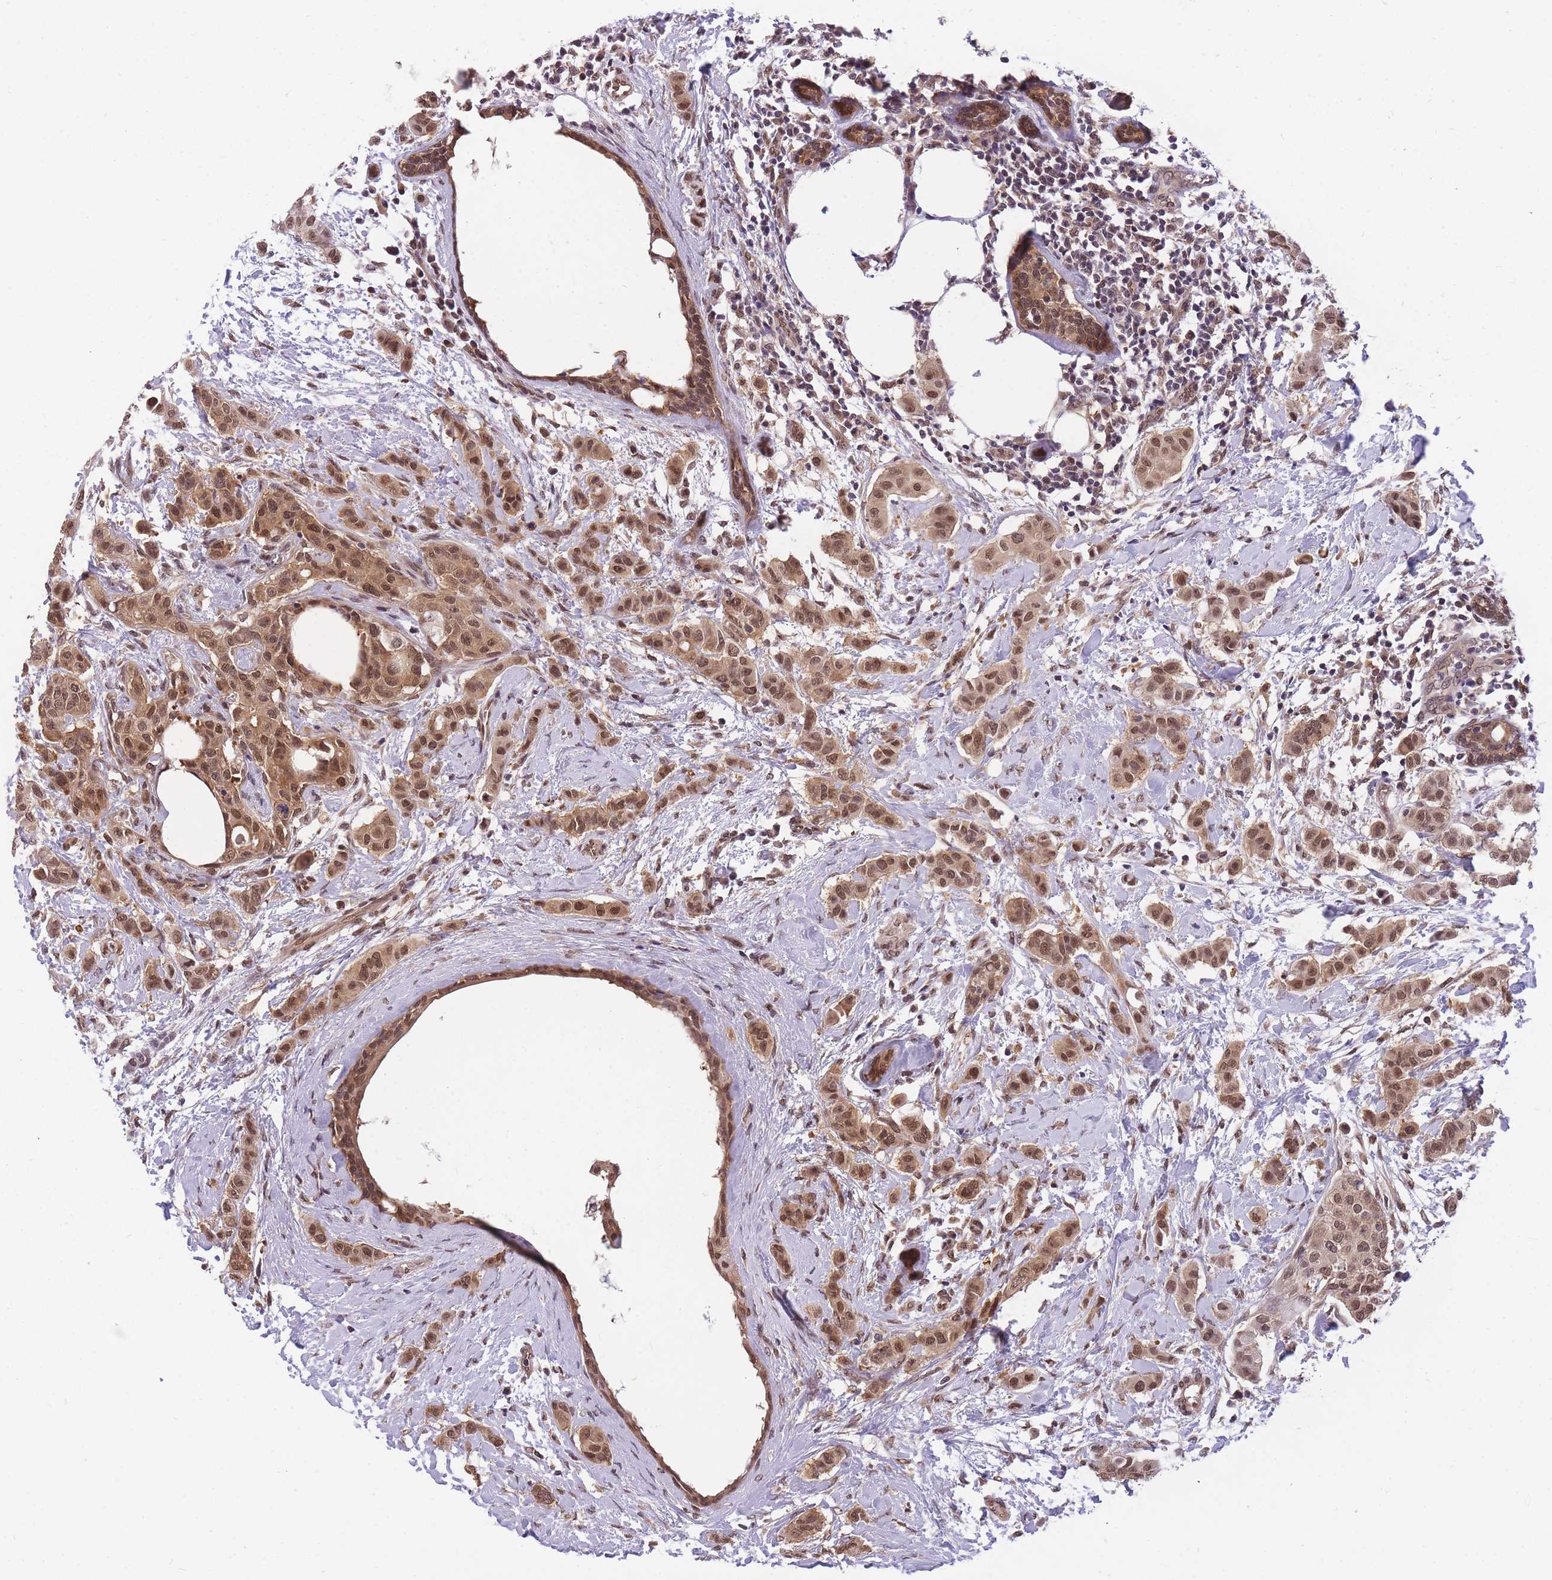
{"staining": {"intensity": "moderate", "quantity": ">75%", "location": "cytoplasmic/membranous,nuclear"}, "tissue": "breast cancer", "cell_type": "Tumor cells", "image_type": "cancer", "snomed": [{"axis": "morphology", "description": "Duct carcinoma"}, {"axis": "topography", "description": "Breast"}], "caption": "Immunohistochemical staining of human intraductal carcinoma (breast) shows medium levels of moderate cytoplasmic/membranous and nuclear expression in about >75% of tumor cells.", "gene": "CDIP1", "patient": {"sex": "female", "age": 40}}